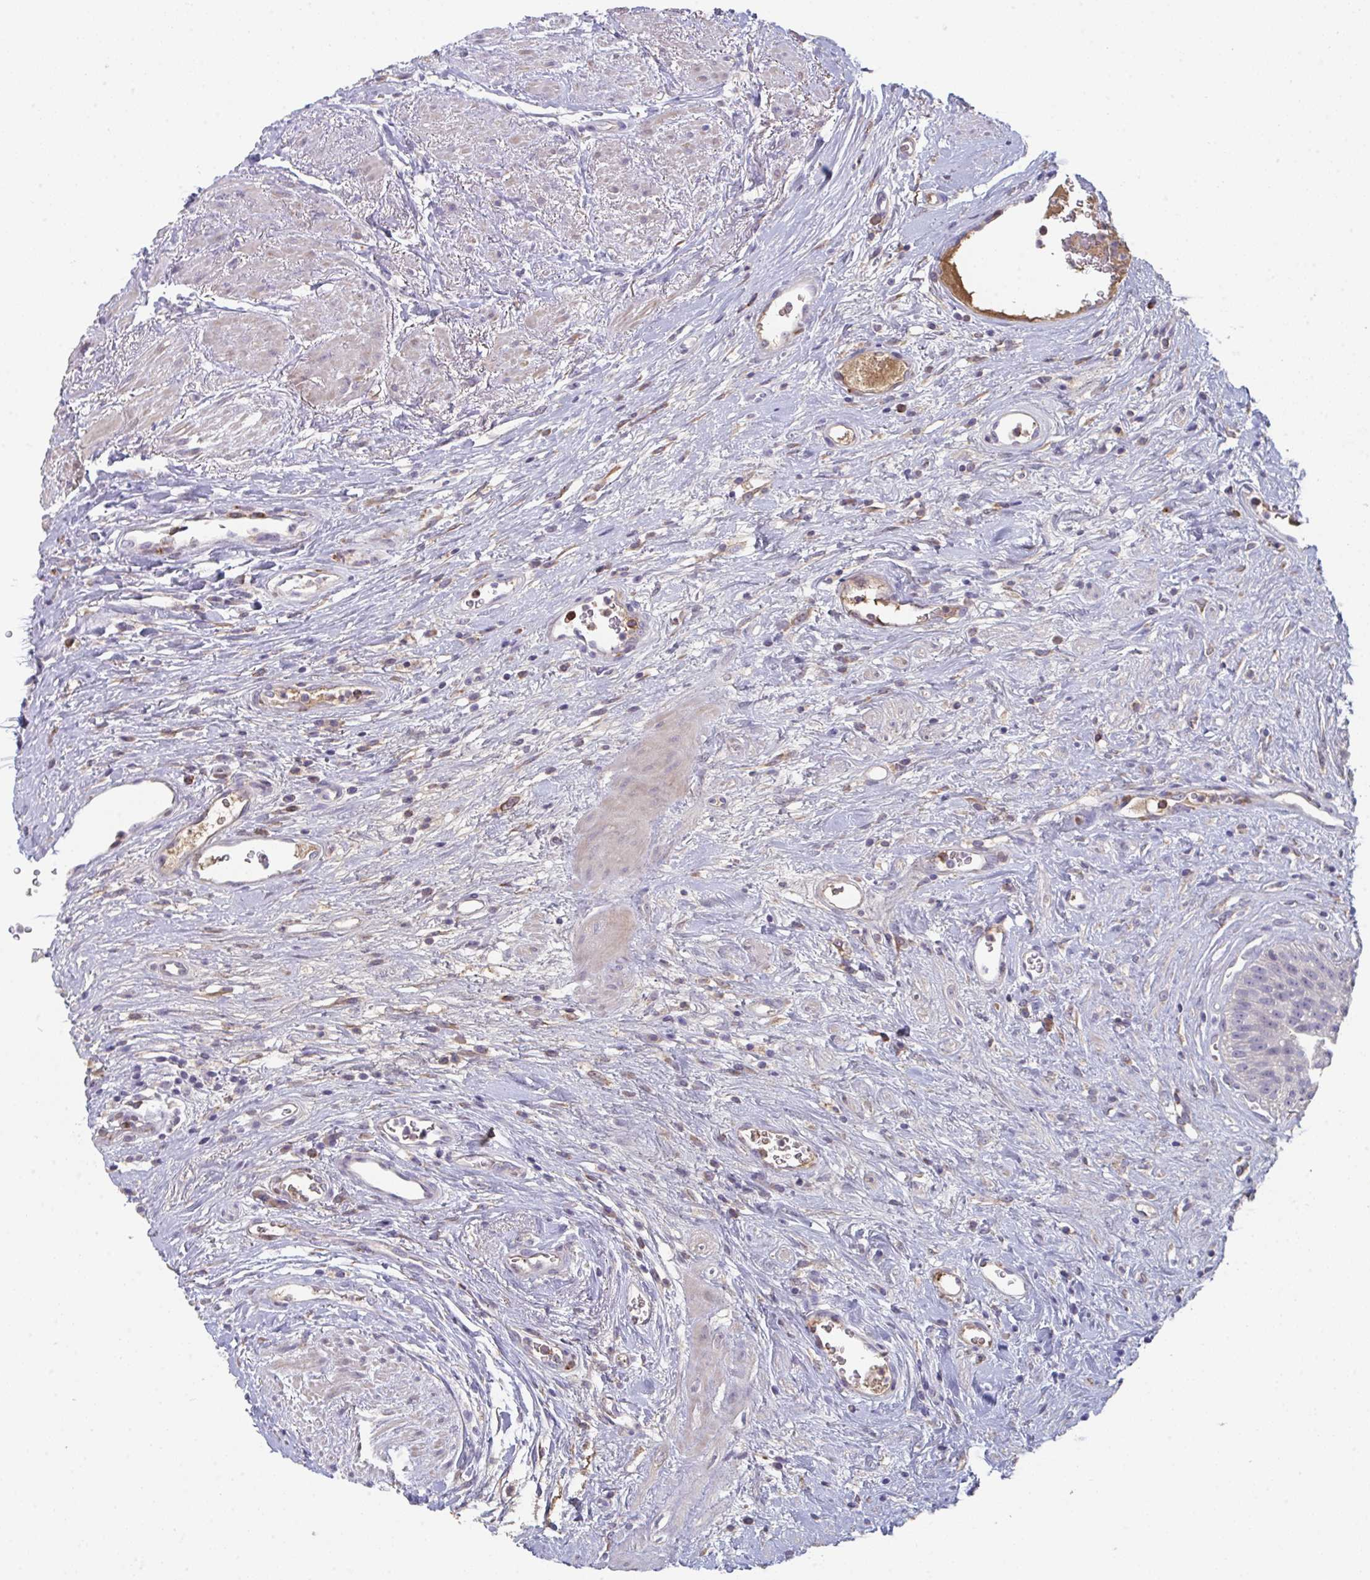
{"staining": {"intensity": "negative", "quantity": "none", "location": "none"}, "tissue": "urinary bladder", "cell_type": "Urothelial cells", "image_type": "normal", "snomed": [{"axis": "morphology", "description": "Normal tissue, NOS"}, {"axis": "topography", "description": "Urinary bladder"}], "caption": "There is no significant expression in urothelial cells of urinary bladder.", "gene": "HGFAC", "patient": {"sex": "female", "age": 56}}